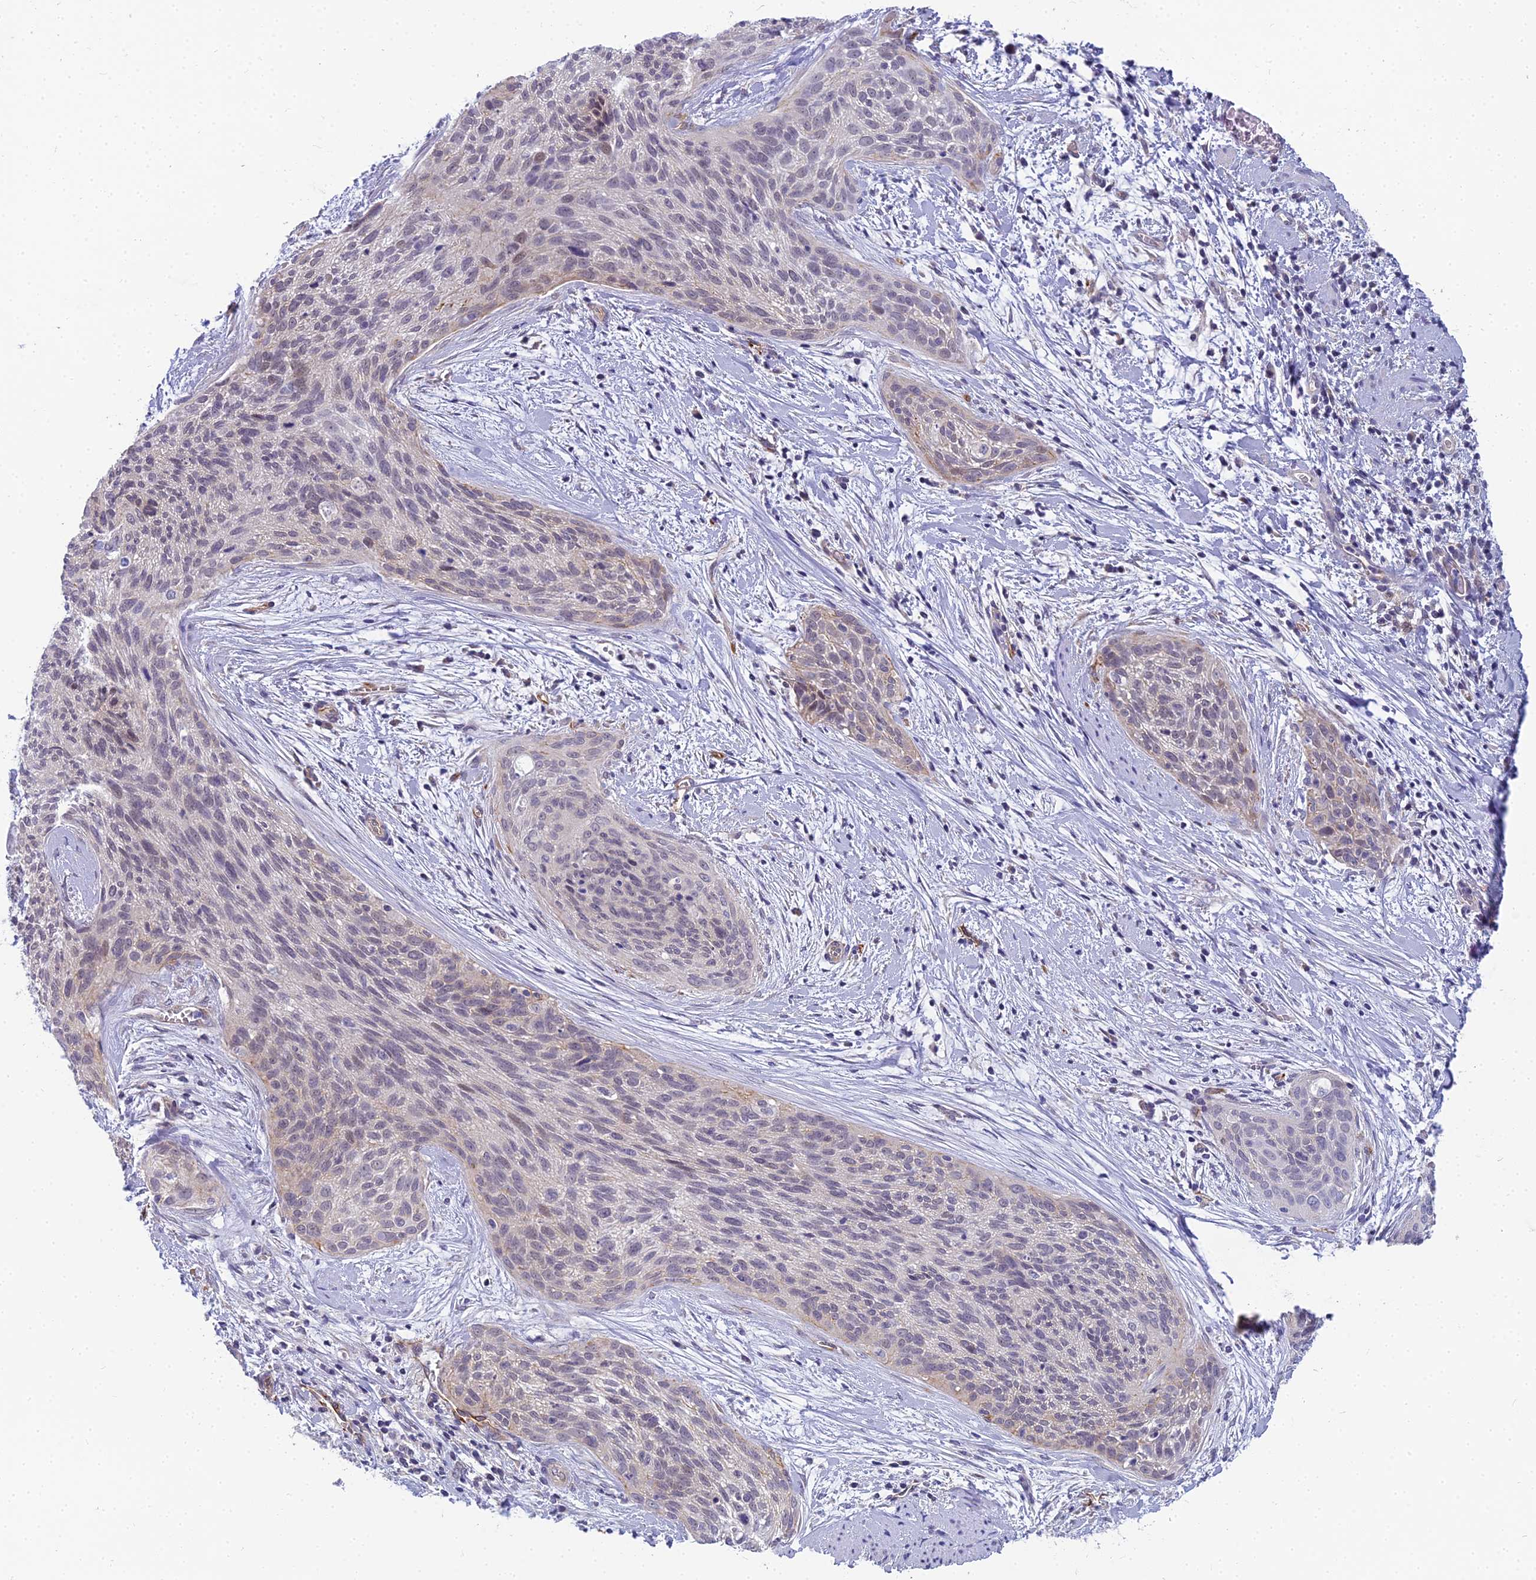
{"staining": {"intensity": "weak", "quantity": "<25%", "location": "nuclear"}, "tissue": "cervical cancer", "cell_type": "Tumor cells", "image_type": "cancer", "snomed": [{"axis": "morphology", "description": "Squamous cell carcinoma, NOS"}, {"axis": "topography", "description": "Cervix"}], "caption": "Cervical cancer stained for a protein using IHC reveals no expression tumor cells.", "gene": "RGL3", "patient": {"sex": "female", "age": 55}}